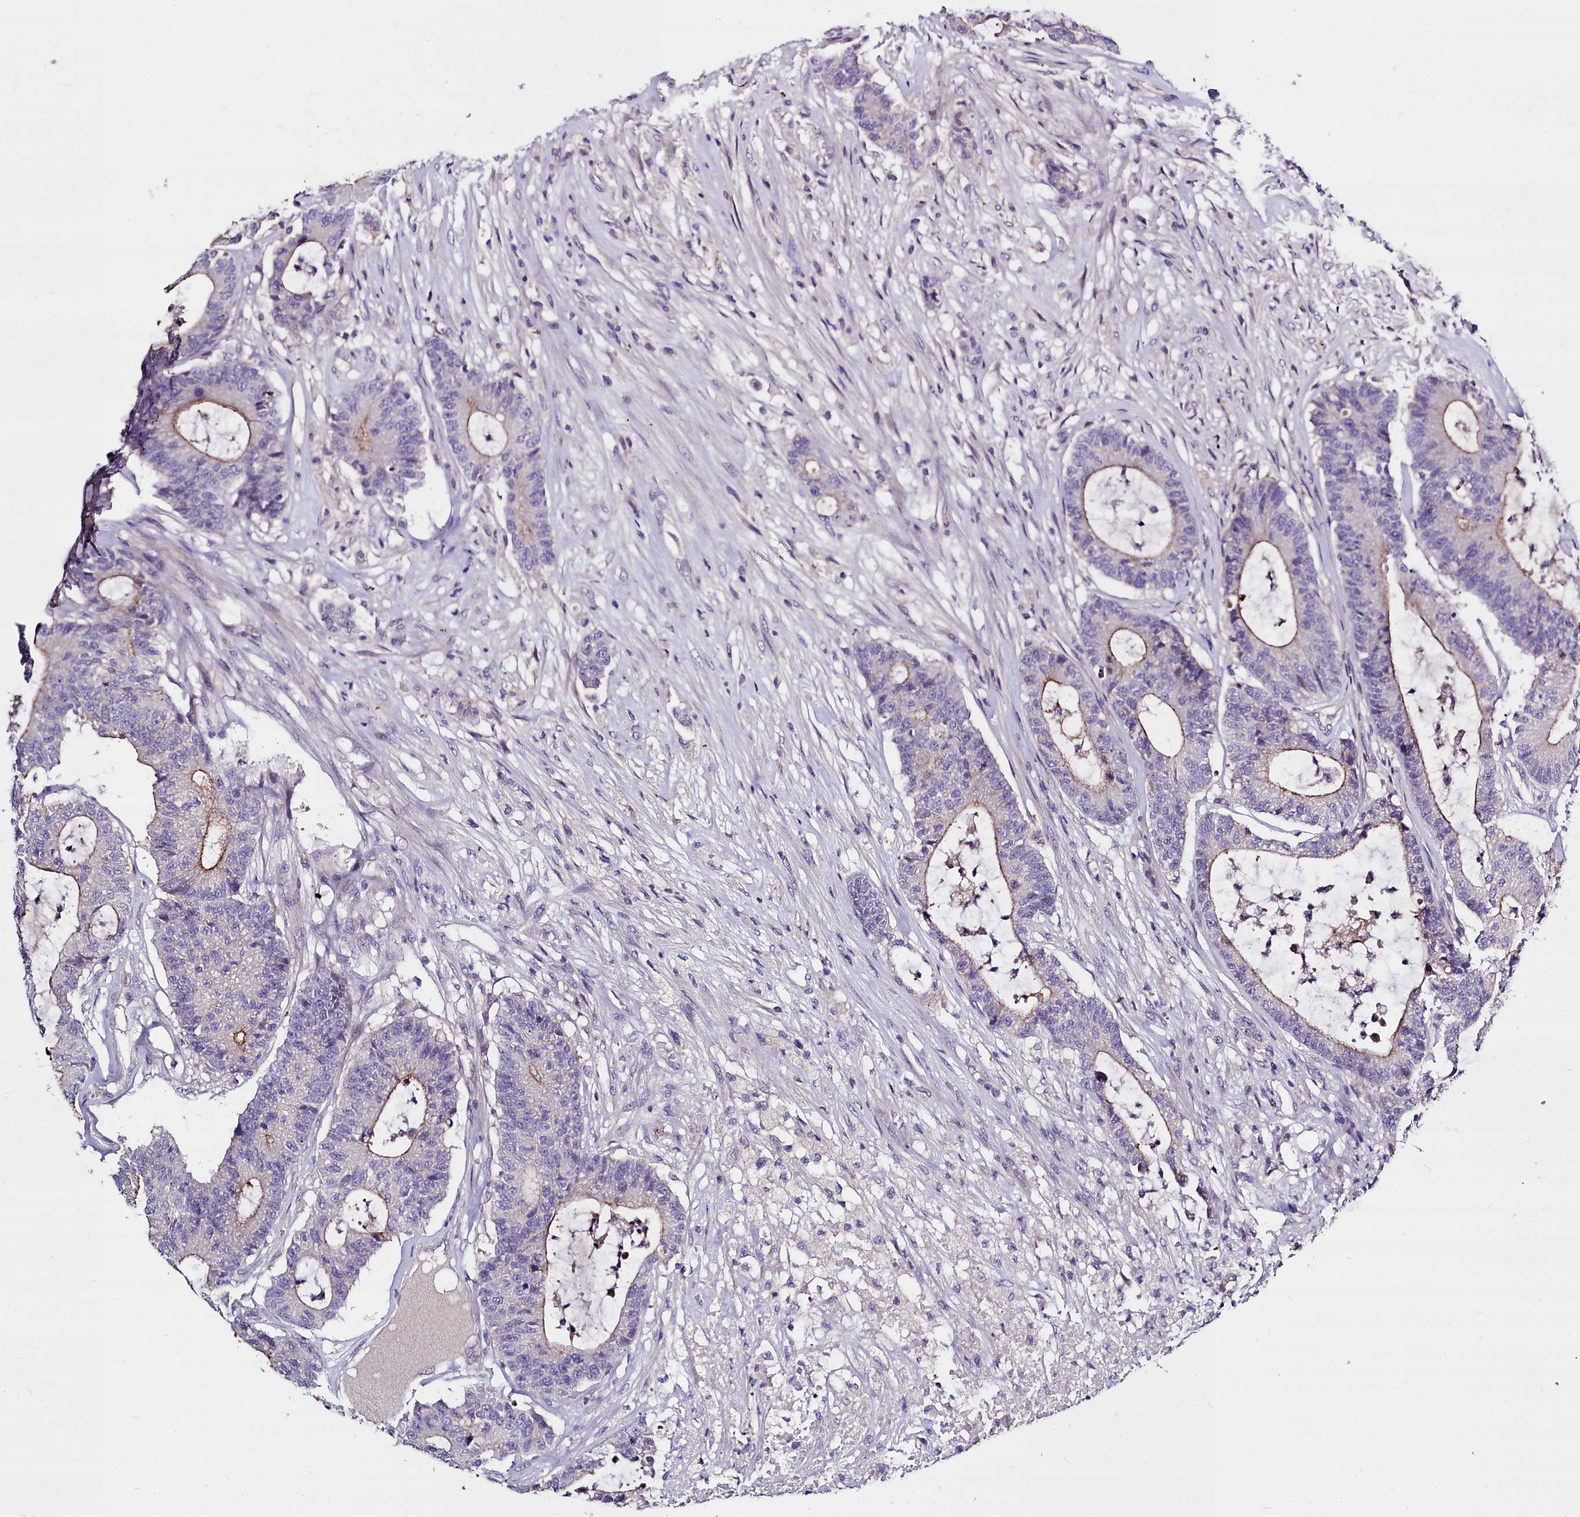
{"staining": {"intensity": "weak", "quantity": "25%-75%", "location": "cytoplasmic/membranous"}, "tissue": "colorectal cancer", "cell_type": "Tumor cells", "image_type": "cancer", "snomed": [{"axis": "morphology", "description": "Adenocarcinoma, NOS"}, {"axis": "topography", "description": "Colon"}], "caption": "Tumor cells exhibit low levels of weak cytoplasmic/membranous expression in approximately 25%-75% of cells in colorectal adenocarcinoma.", "gene": "NT5M", "patient": {"sex": "female", "age": 84}}